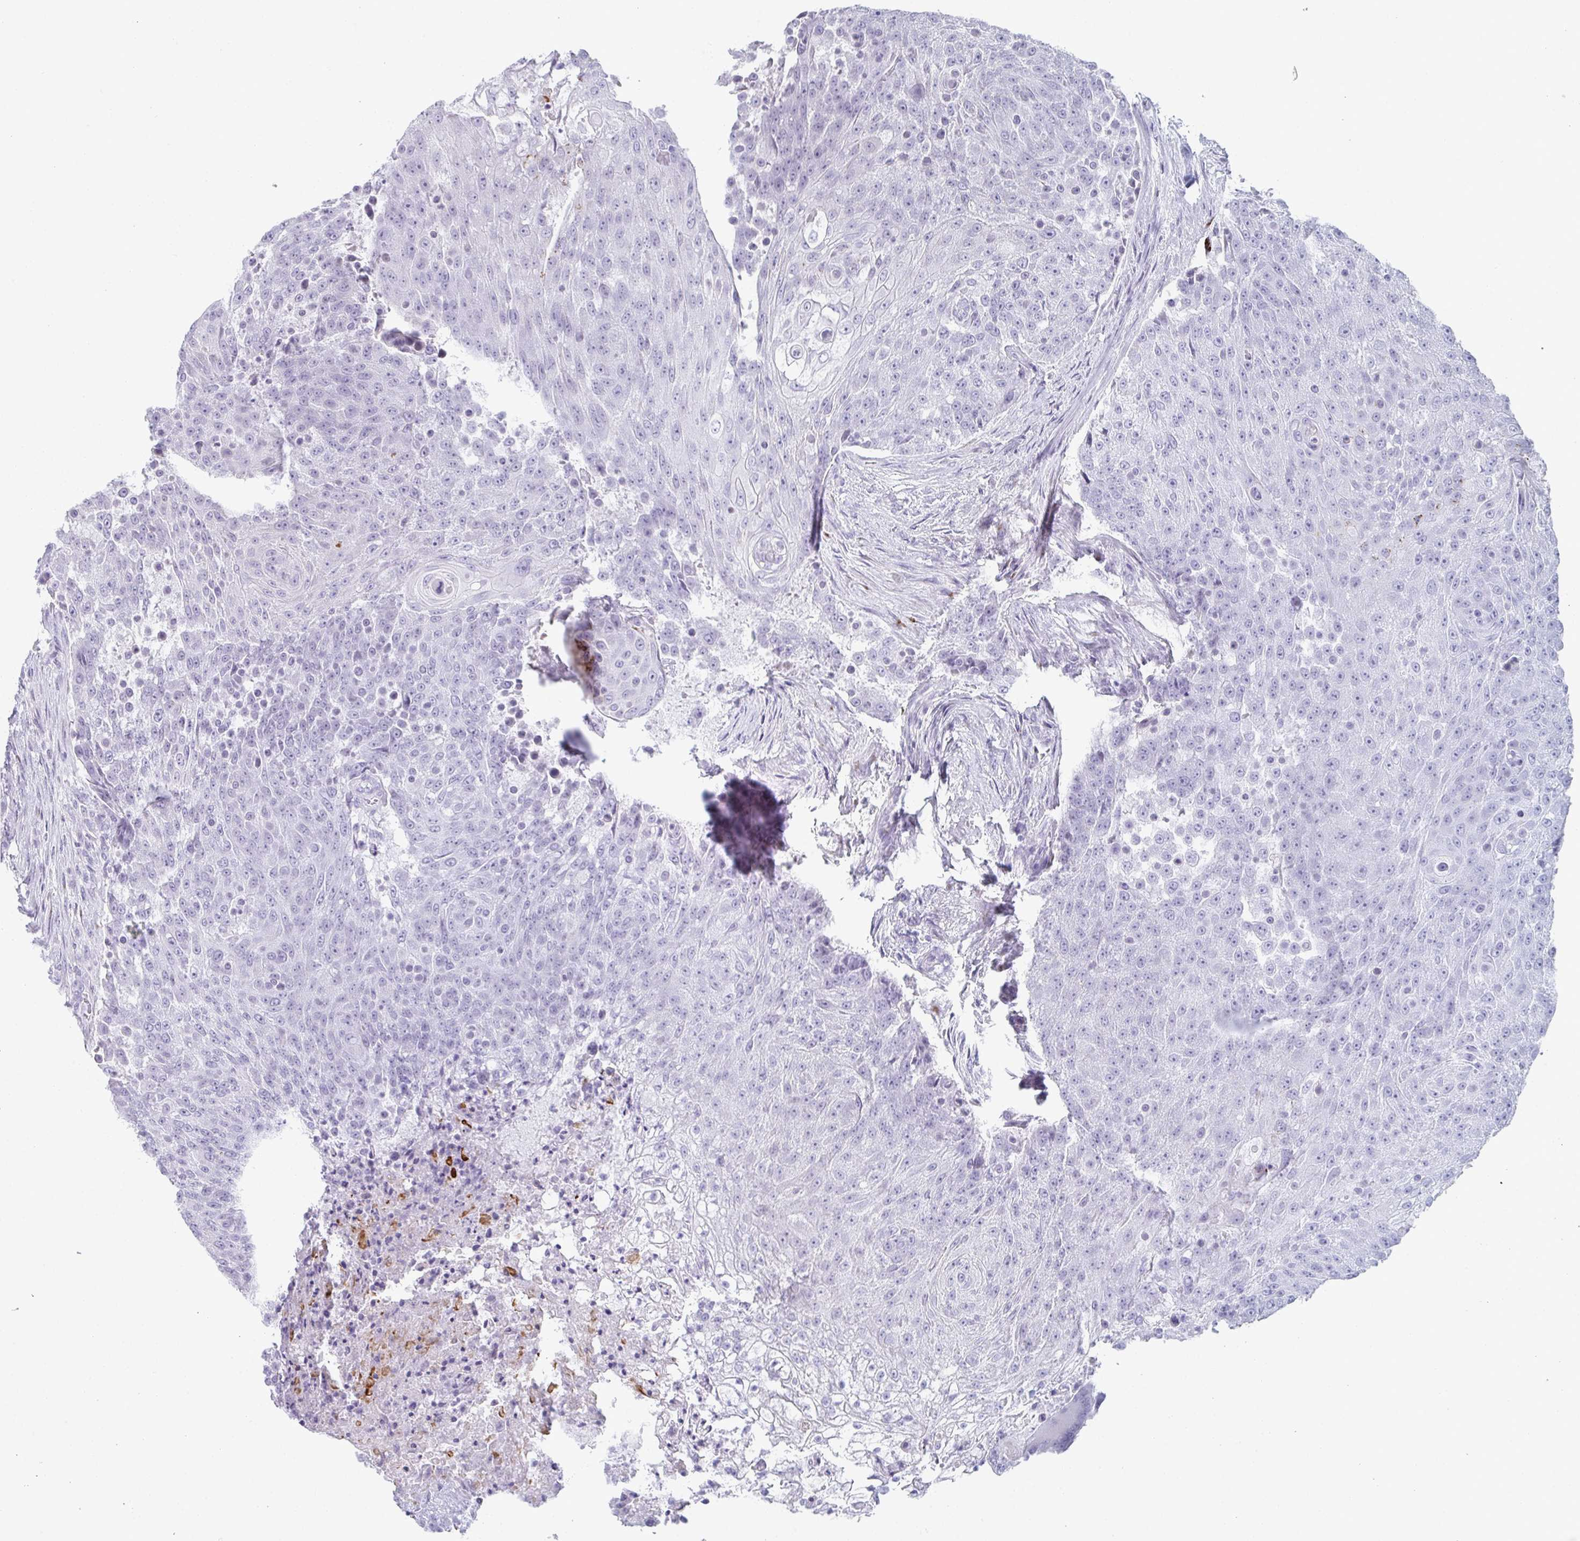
{"staining": {"intensity": "negative", "quantity": "none", "location": "none"}, "tissue": "urothelial cancer", "cell_type": "Tumor cells", "image_type": "cancer", "snomed": [{"axis": "morphology", "description": "Urothelial carcinoma, High grade"}, {"axis": "topography", "description": "Urinary bladder"}], "caption": "The histopathology image demonstrates no significant expression in tumor cells of high-grade urothelial carcinoma.", "gene": "A1CF", "patient": {"sex": "female", "age": 63}}